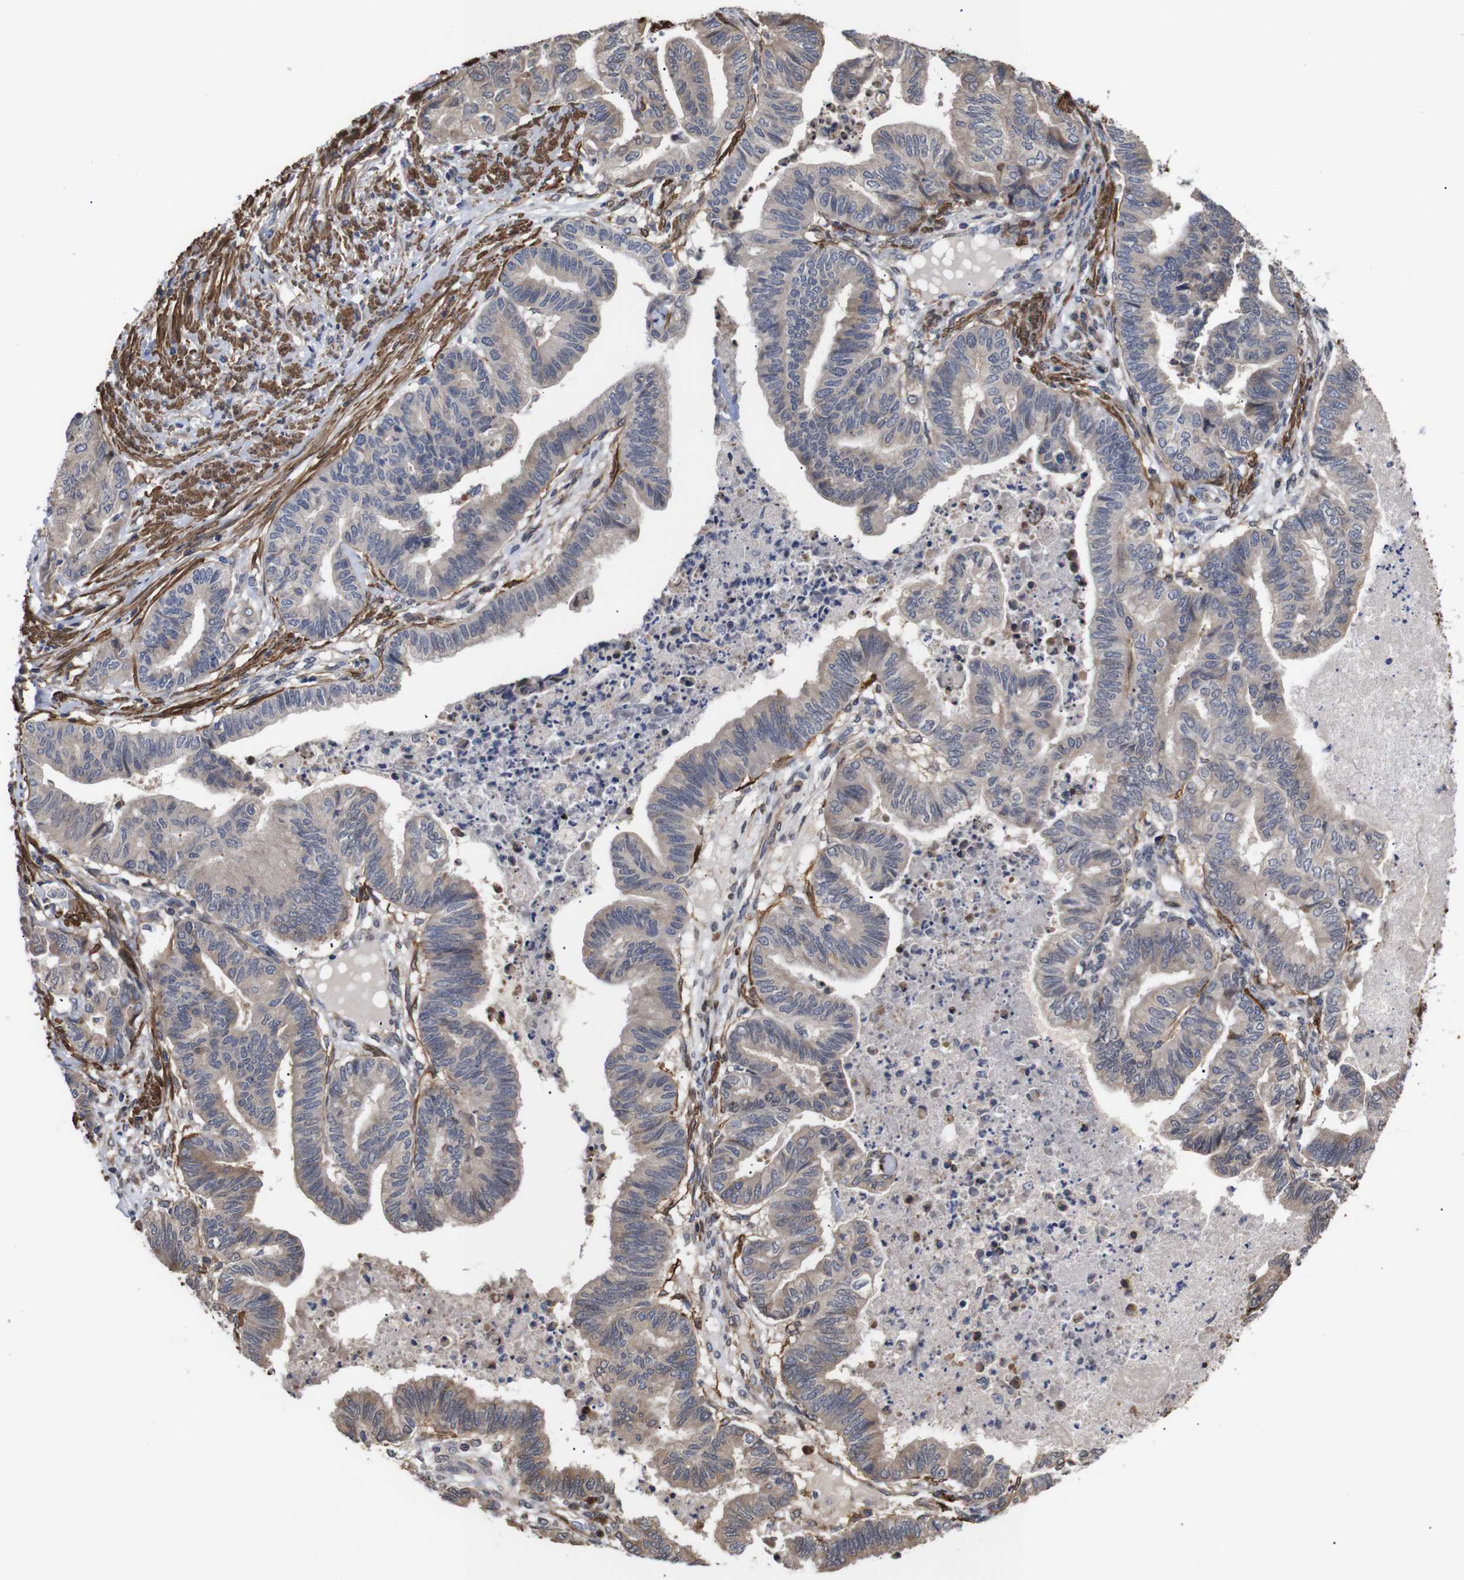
{"staining": {"intensity": "weak", "quantity": ">75%", "location": "cytoplasmic/membranous"}, "tissue": "endometrial cancer", "cell_type": "Tumor cells", "image_type": "cancer", "snomed": [{"axis": "morphology", "description": "Adenocarcinoma, NOS"}, {"axis": "topography", "description": "Endometrium"}], "caption": "High-power microscopy captured an immunohistochemistry (IHC) photomicrograph of adenocarcinoma (endometrial), revealing weak cytoplasmic/membranous expression in about >75% of tumor cells.", "gene": "PDLIM5", "patient": {"sex": "female", "age": 79}}